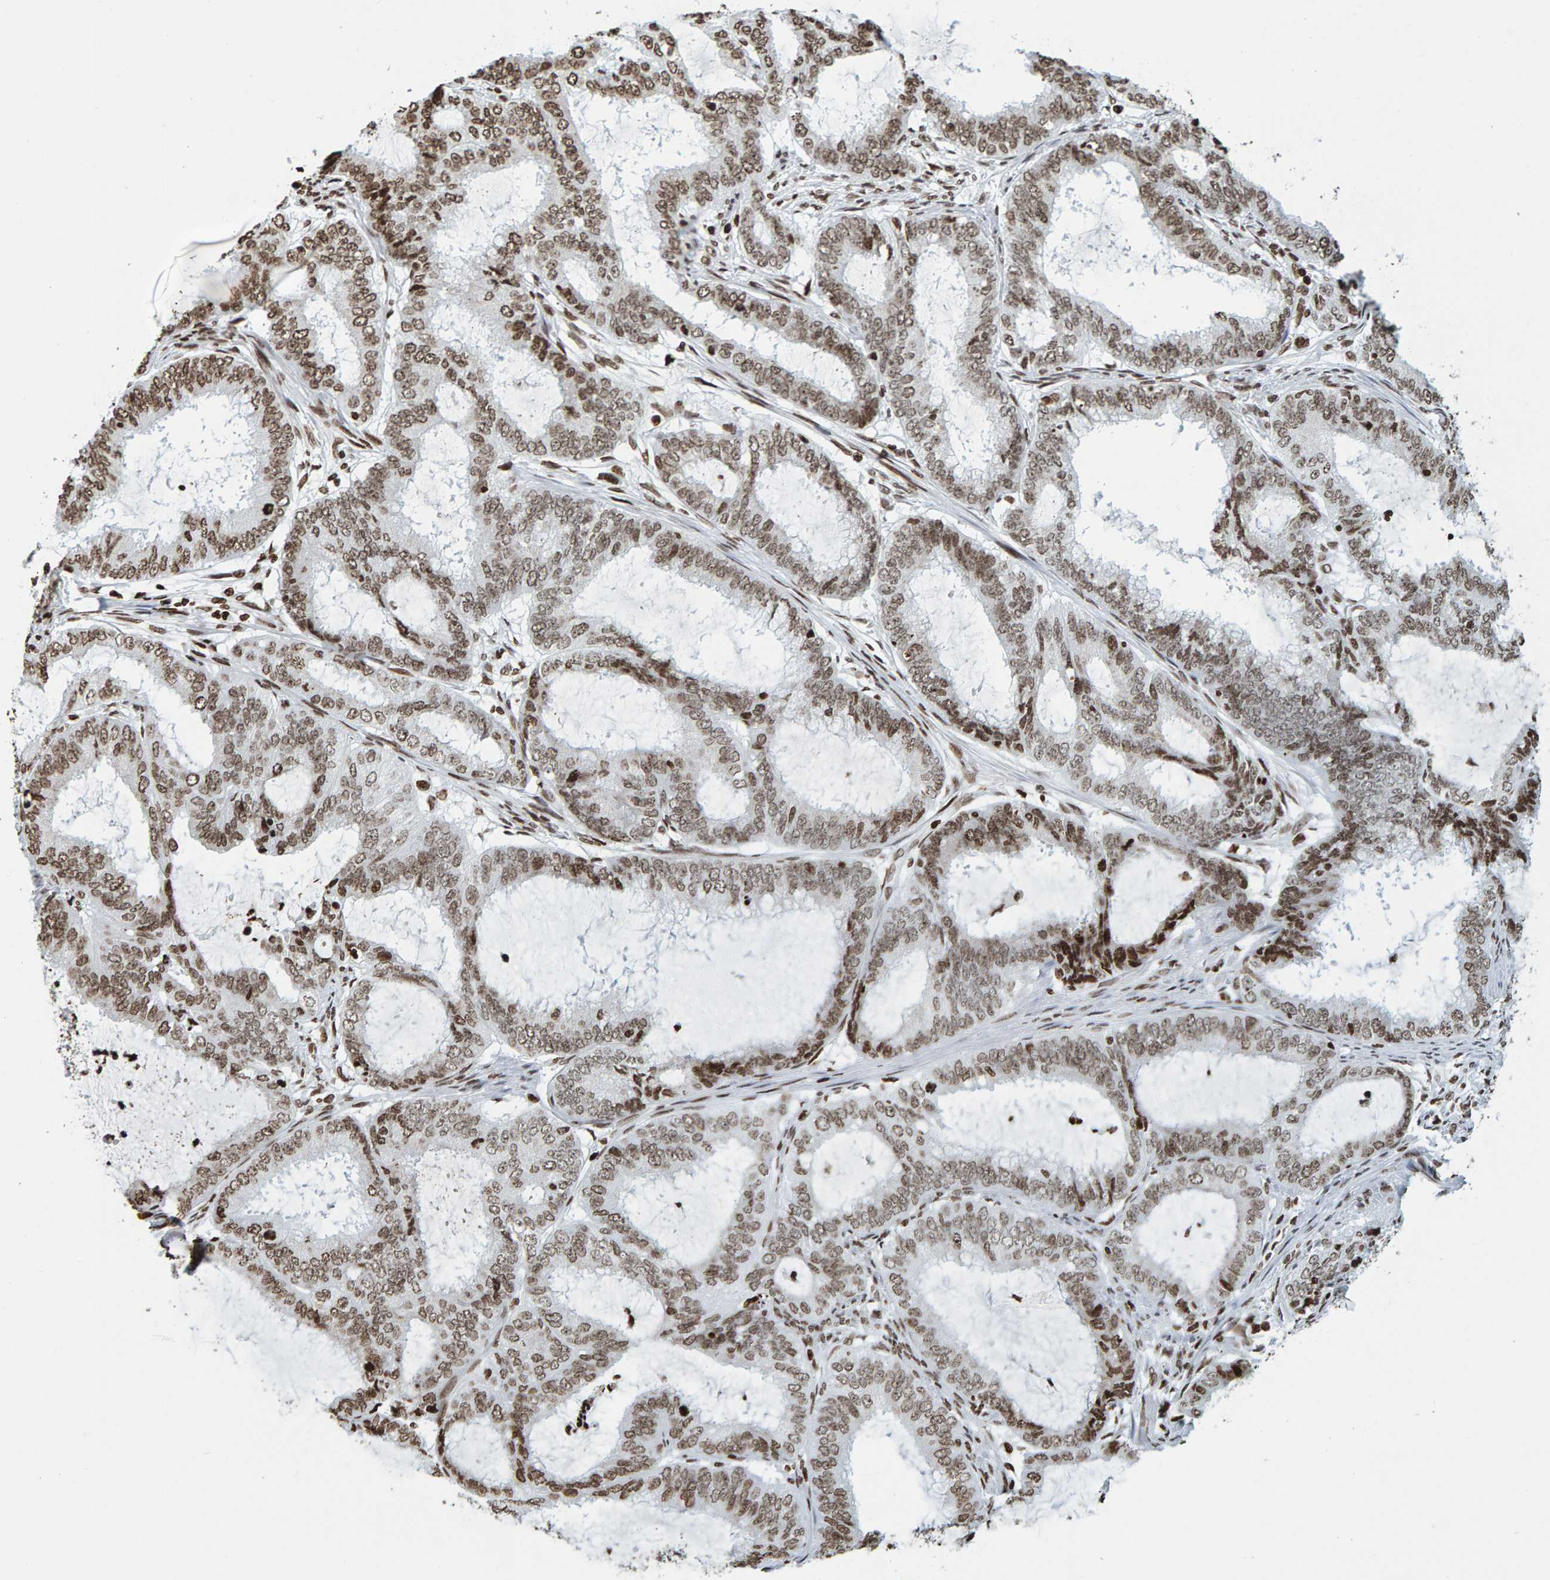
{"staining": {"intensity": "moderate", "quantity": ">75%", "location": "nuclear"}, "tissue": "endometrial cancer", "cell_type": "Tumor cells", "image_type": "cancer", "snomed": [{"axis": "morphology", "description": "Adenocarcinoma, NOS"}, {"axis": "topography", "description": "Endometrium"}], "caption": "High-power microscopy captured an IHC image of endometrial adenocarcinoma, revealing moderate nuclear expression in approximately >75% of tumor cells.", "gene": "BRF2", "patient": {"sex": "female", "age": 51}}